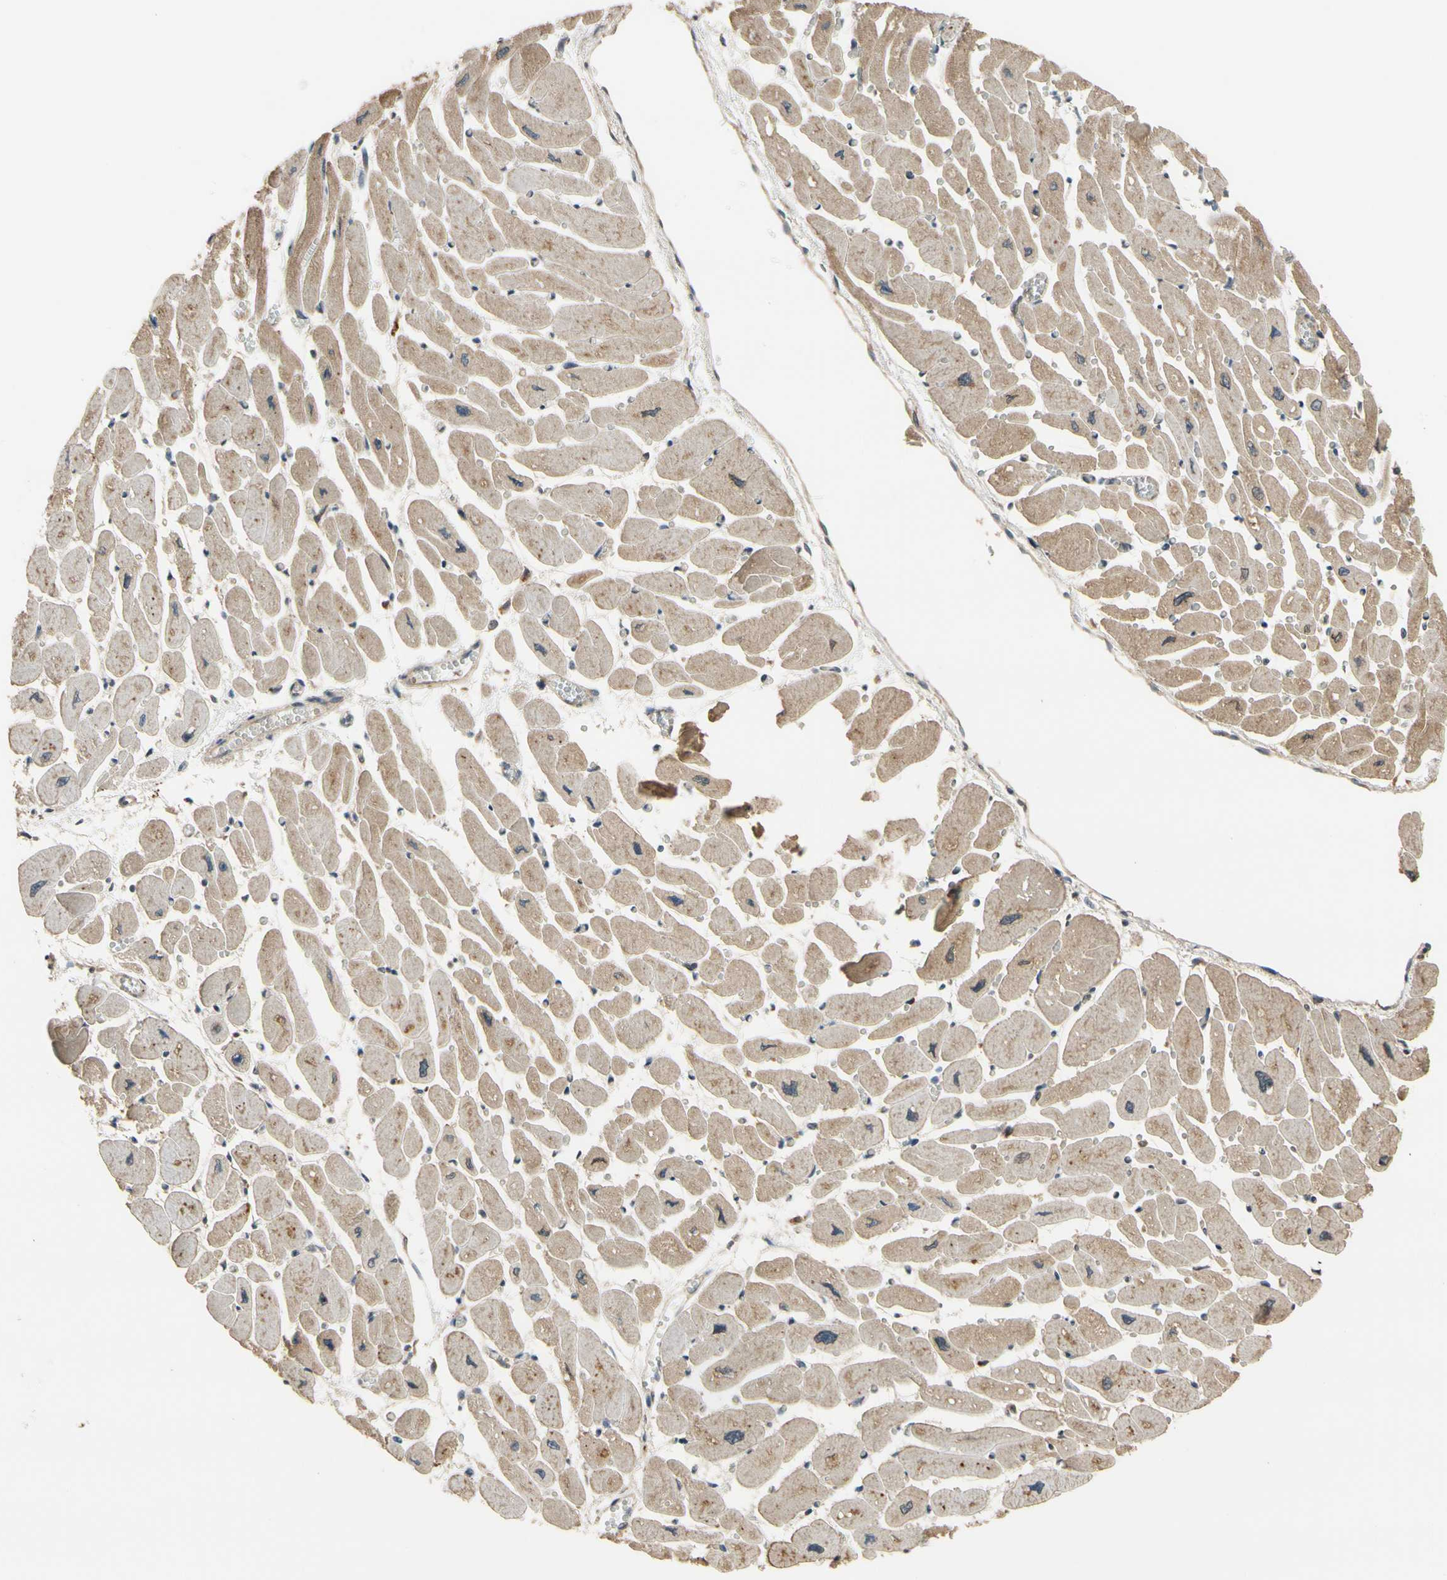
{"staining": {"intensity": "weak", "quantity": ">75%", "location": "cytoplasmic/membranous"}, "tissue": "heart muscle", "cell_type": "Cardiomyocytes", "image_type": "normal", "snomed": [{"axis": "morphology", "description": "Normal tissue, NOS"}, {"axis": "topography", "description": "Heart"}], "caption": "This histopathology image reveals immunohistochemistry (IHC) staining of benign human heart muscle, with low weak cytoplasmic/membranous expression in approximately >75% of cardiomyocytes.", "gene": "TMEM230", "patient": {"sex": "female", "age": 54}}